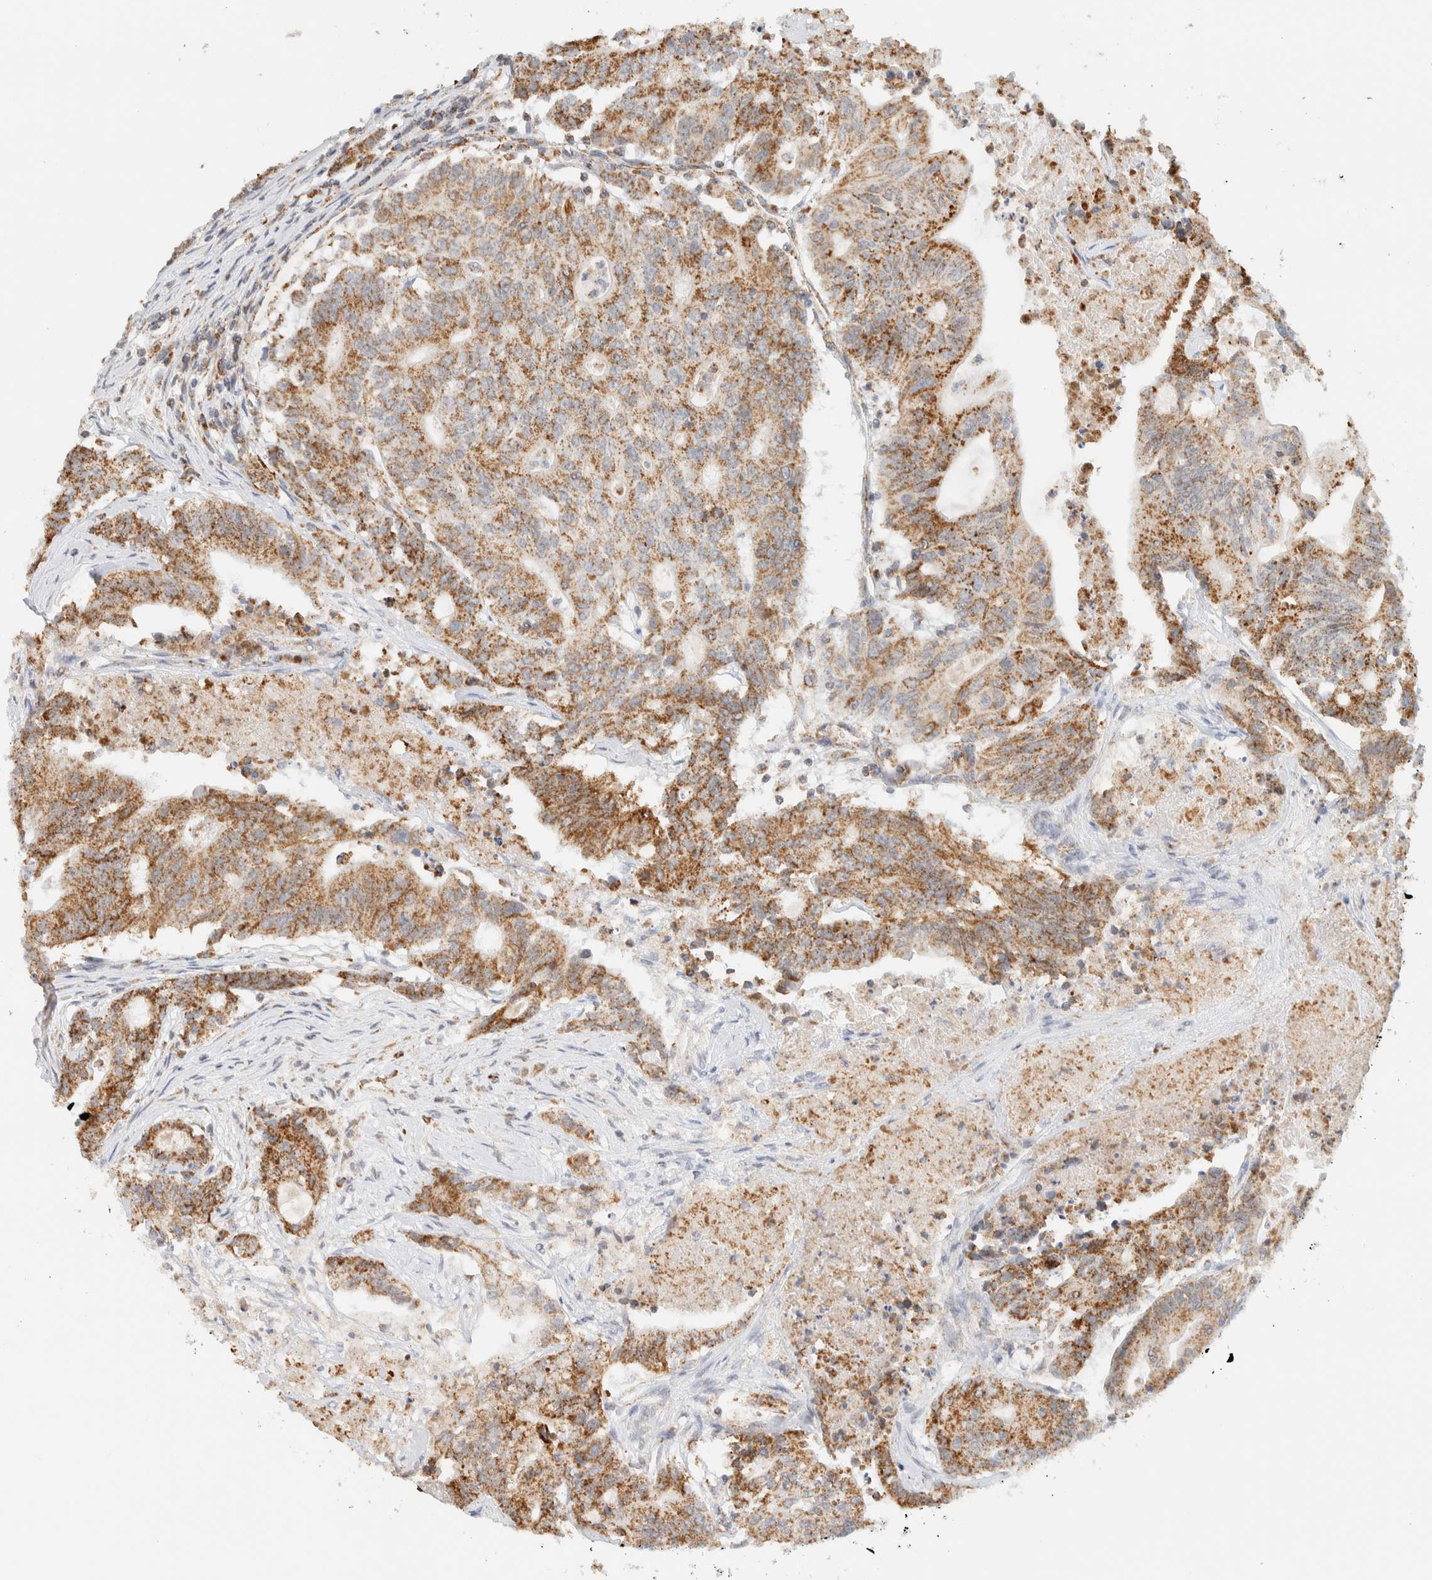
{"staining": {"intensity": "moderate", "quantity": ">75%", "location": "cytoplasmic/membranous"}, "tissue": "colorectal cancer", "cell_type": "Tumor cells", "image_type": "cancer", "snomed": [{"axis": "morphology", "description": "Adenocarcinoma, NOS"}, {"axis": "topography", "description": "Colon"}], "caption": "Adenocarcinoma (colorectal) was stained to show a protein in brown. There is medium levels of moderate cytoplasmic/membranous expression in about >75% of tumor cells.", "gene": "KIFAP3", "patient": {"sex": "female", "age": 77}}